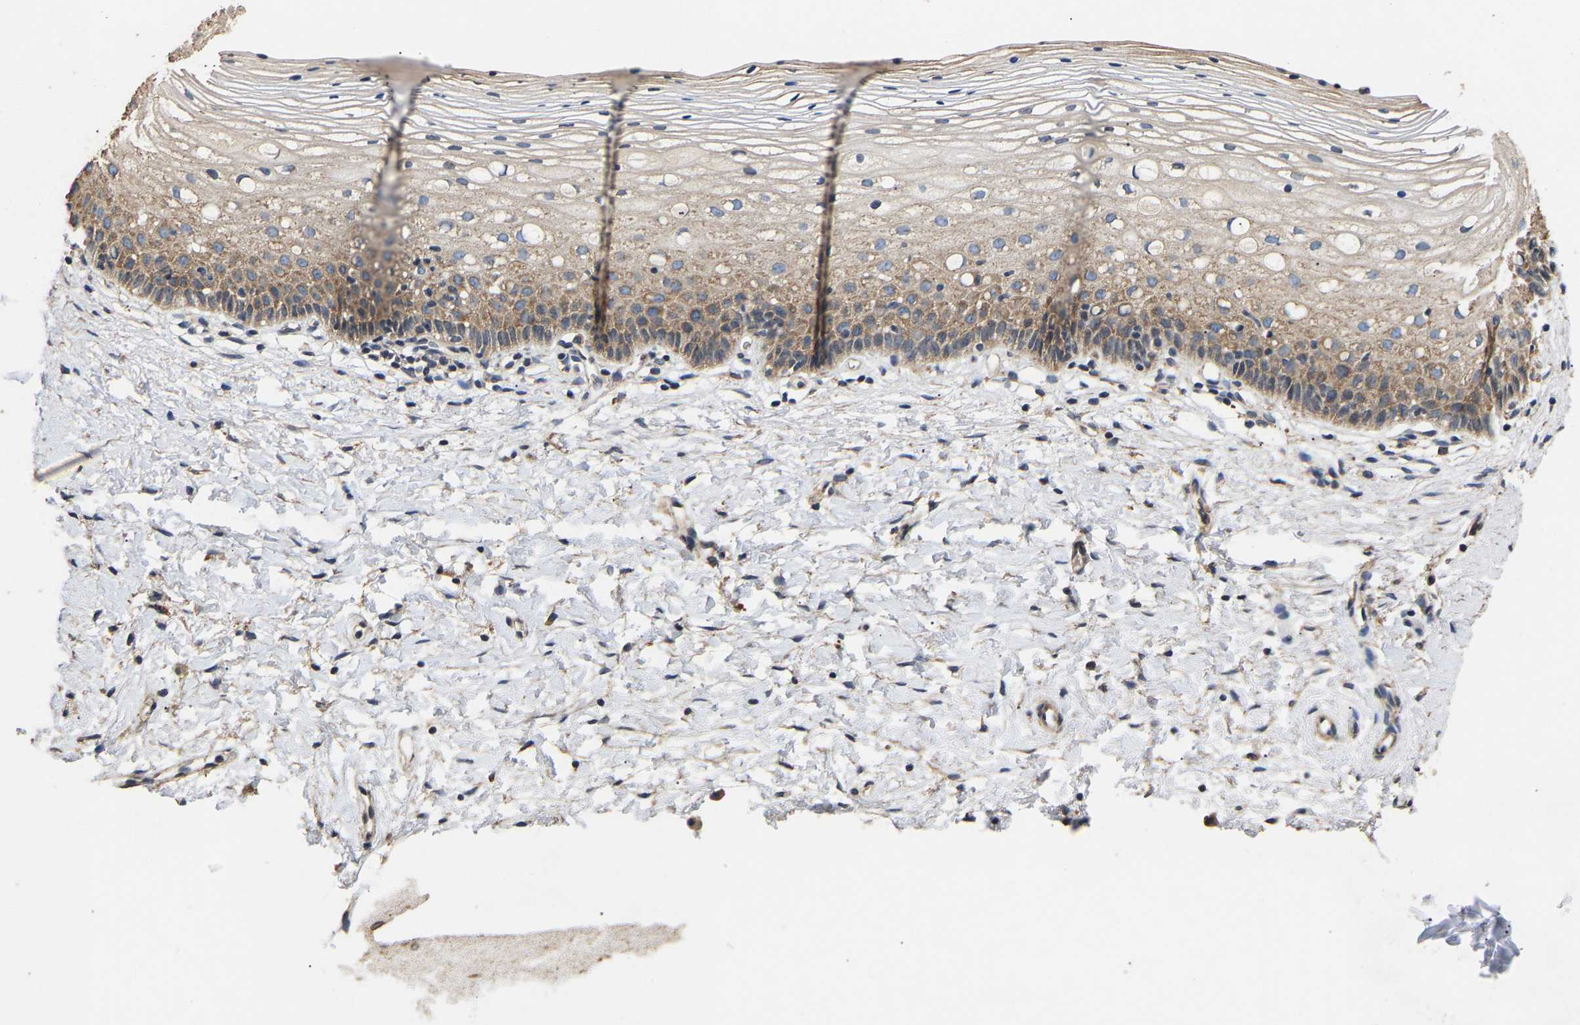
{"staining": {"intensity": "moderate", "quantity": "<25%", "location": "cytoplasmic/membranous"}, "tissue": "cervix", "cell_type": "Squamous epithelial cells", "image_type": "normal", "snomed": [{"axis": "morphology", "description": "Normal tissue, NOS"}, {"axis": "topography", "description": "Cervix"}], "caption": "IHC (DAB) staining of unremarkable cervix demonstrates moderate cytoplasmic/membranous protein staining in about <25% of squamous epithelial cells. (brown staining indicates protein expression, while blue staining denotes nuclei).", "gene": "AIMP2", "patient": {"sex": "female", "age": 72}}